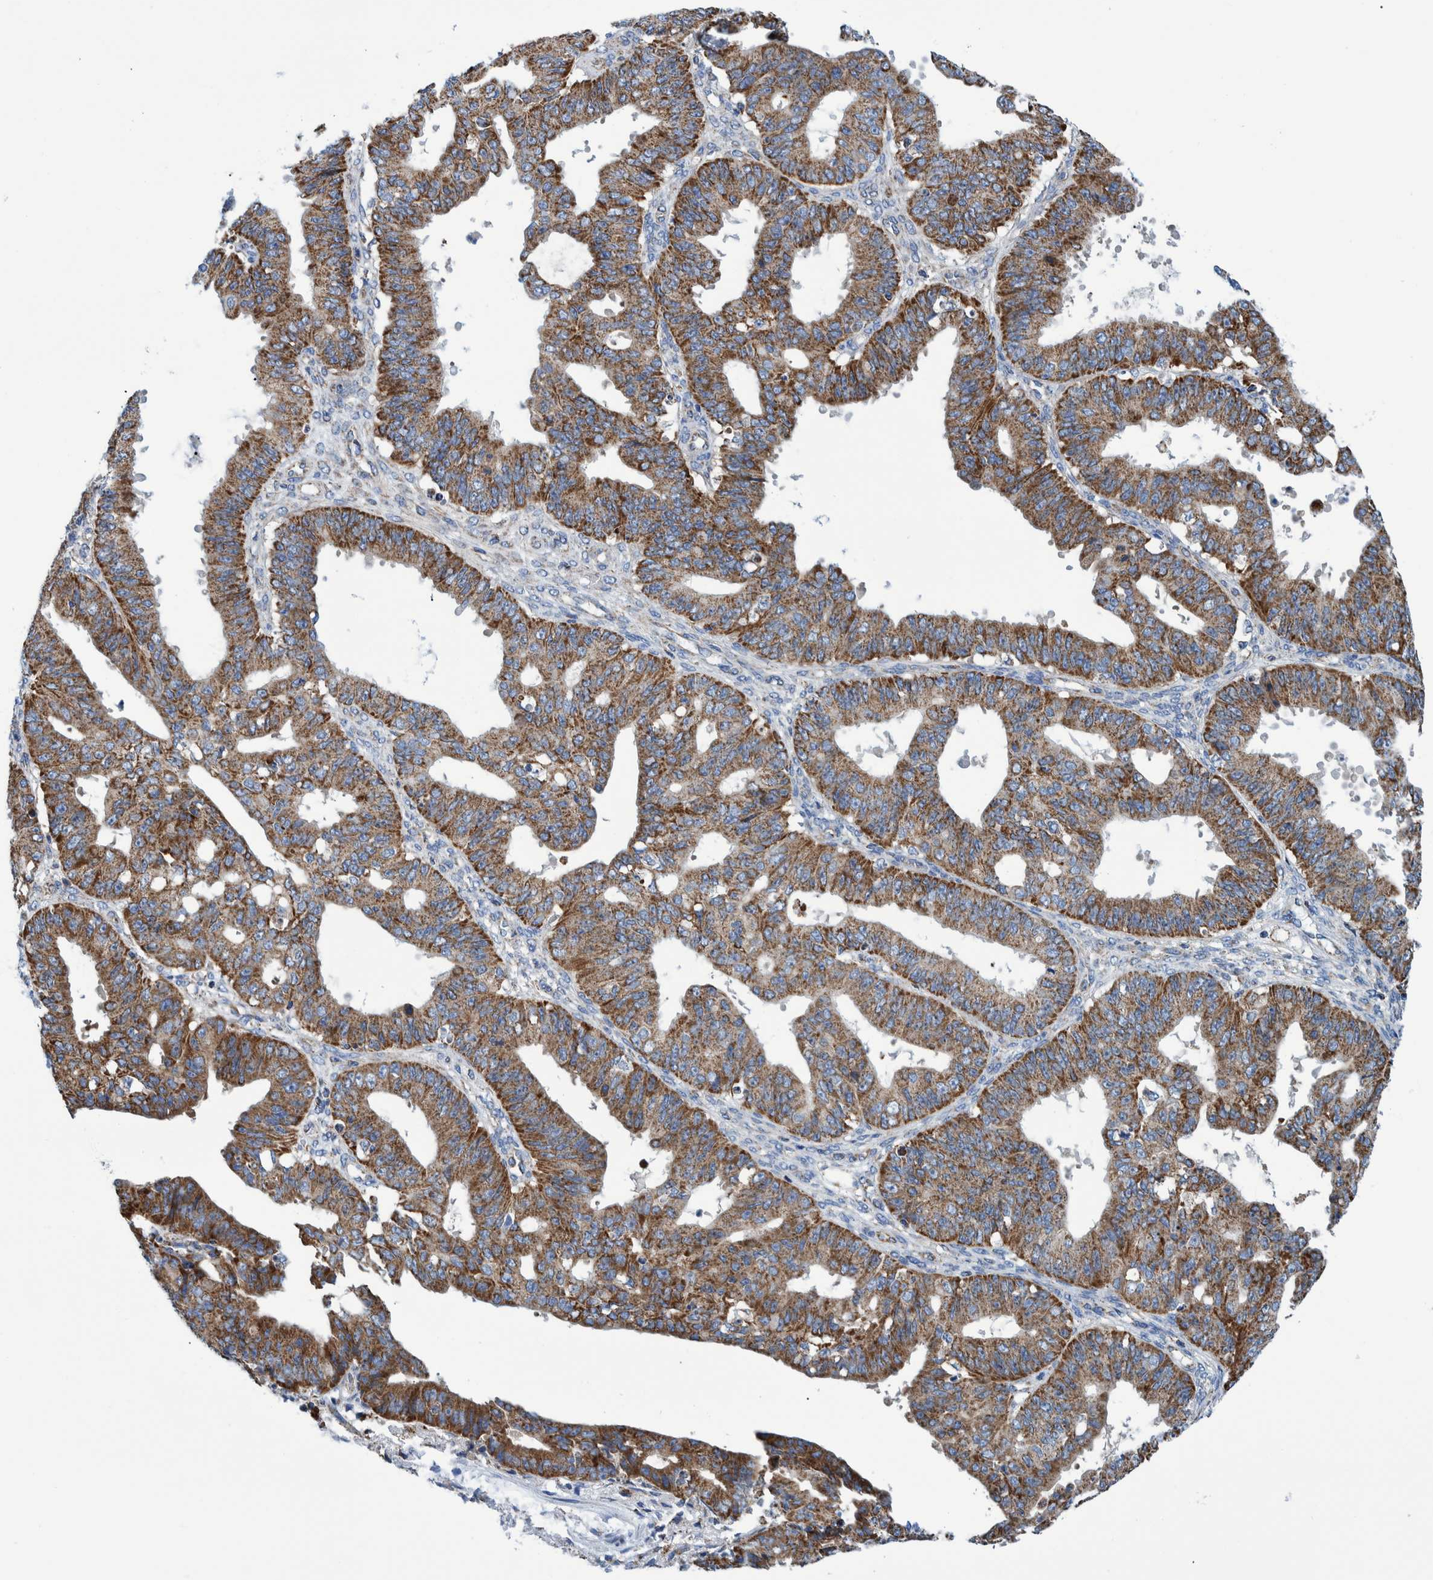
{"staining": {"intensity": "strong", "quantity": ">75%", "location": "cytoplasmic/membranous"}, "tissue": "ovarian cancer", "cell_type": "Tumor cells", "image_type": "cancer", "snomed": [{"axis": "morphology", "description": "Carcinoma, endometroid"}, {"axis": "topography", "description": "Ovary"}], "caption": "IHC histopathology image of neoplastic tissue: endometroid carcinoma (ovarian) stained using immunohistochemistry (IHC) displays high levels of strong protein expression localized specifically in the cytoplasmic/membranous of tumor cells, appearing as a cytoplasmic/membranous brown color.", "gene": "BZW2", "patient": {"sex": "female", "age": 42}}